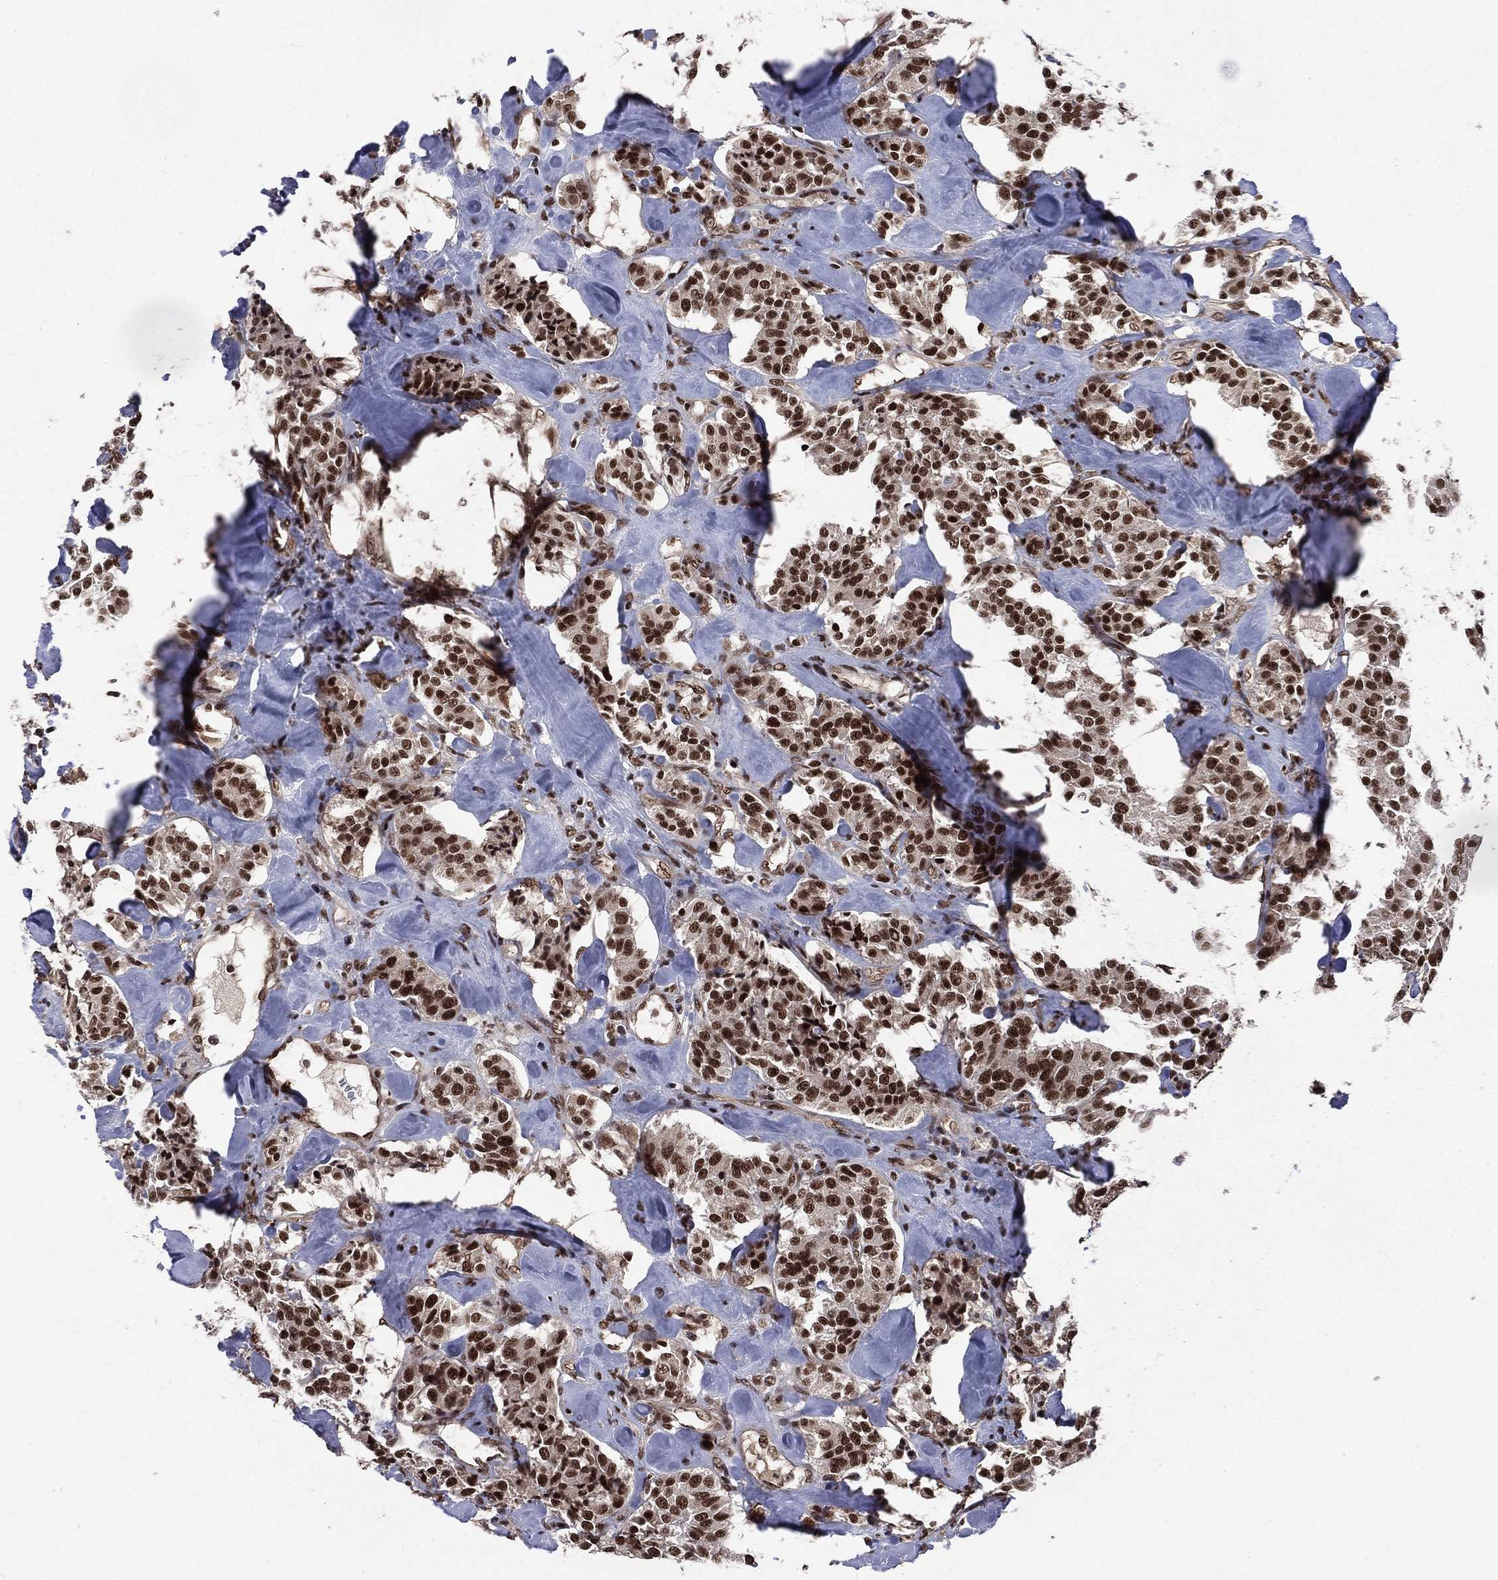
{"staining": {"intensity": "strong", "quantity": ">75%", "location": "nuclear"}, "tissue": "carcinoid", "cell_type": "Tumor cells", "image_type": "cancer", "snomed": [{"axis": "morphology", "description": "Carcinoid, malignant, NOS"}, {"axis": "topography", "description": "Pancreas"}], "caption": "Protein staining of carcinoid tissue displays strong nuclear expression in about >75% of tumor cells.", "gene": "SMC3", "patient": {"sex": "male", "age": 41}}